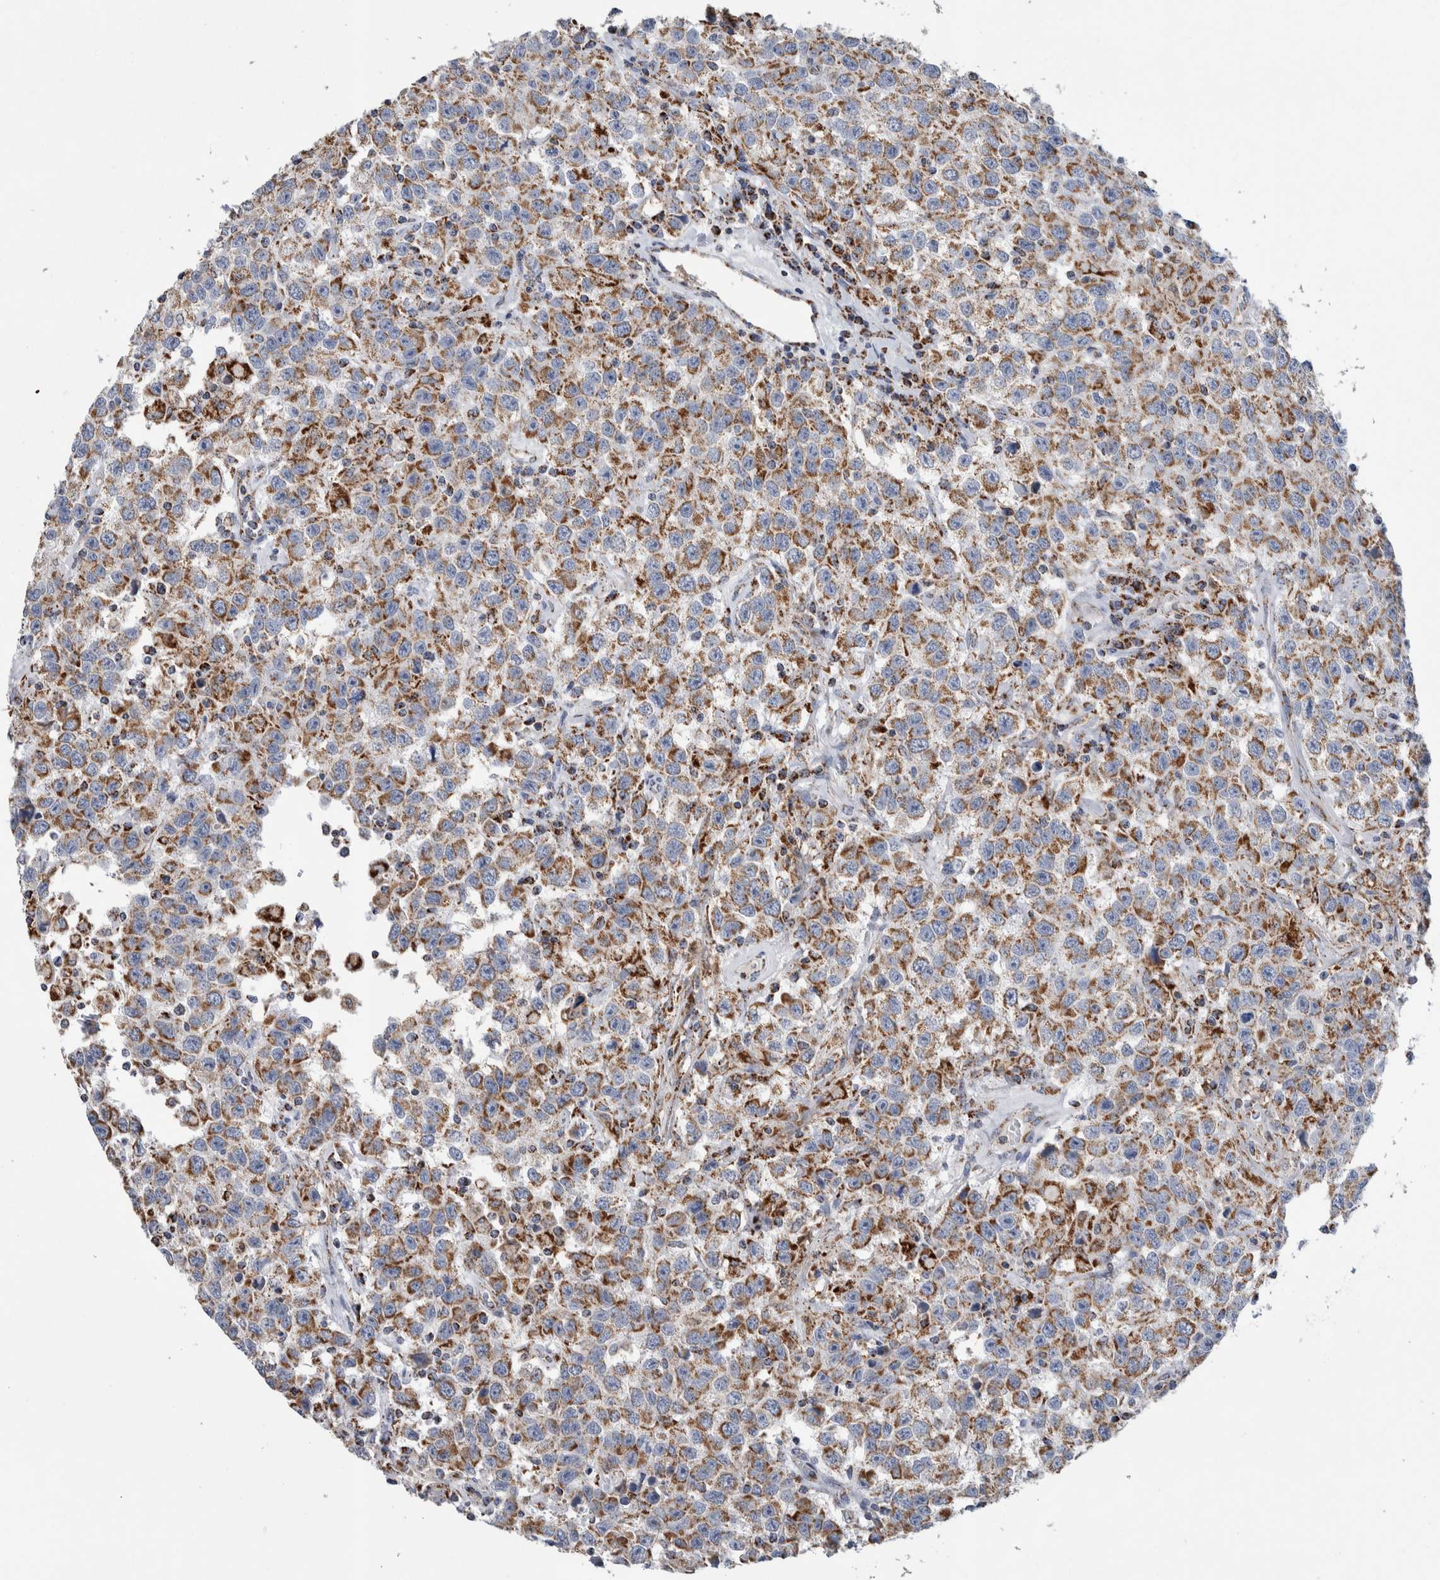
{"staining": {"intensity": "moderate", "quantity": ">75%", "location": "cytoplasmic/membranous"}, "tissue": "testis cancer", "cell_type": "Tumor cells", "image_type": "cancer", "snomed": [{"axis": "morphology", "description": "Seminoma, NOS"}, {"axis": "topography", "description": "Testis"}], "caption": "Immunohistochemistry (DAB) staining of human testis cancer shows moderate cytoplasmic/membranous protein expression in approximately >75% of tumor cells. (IHC, brightfield microscopy, high magnification).", "gene": "ETFA", "patient": {"sex": "male", "age": 41}}